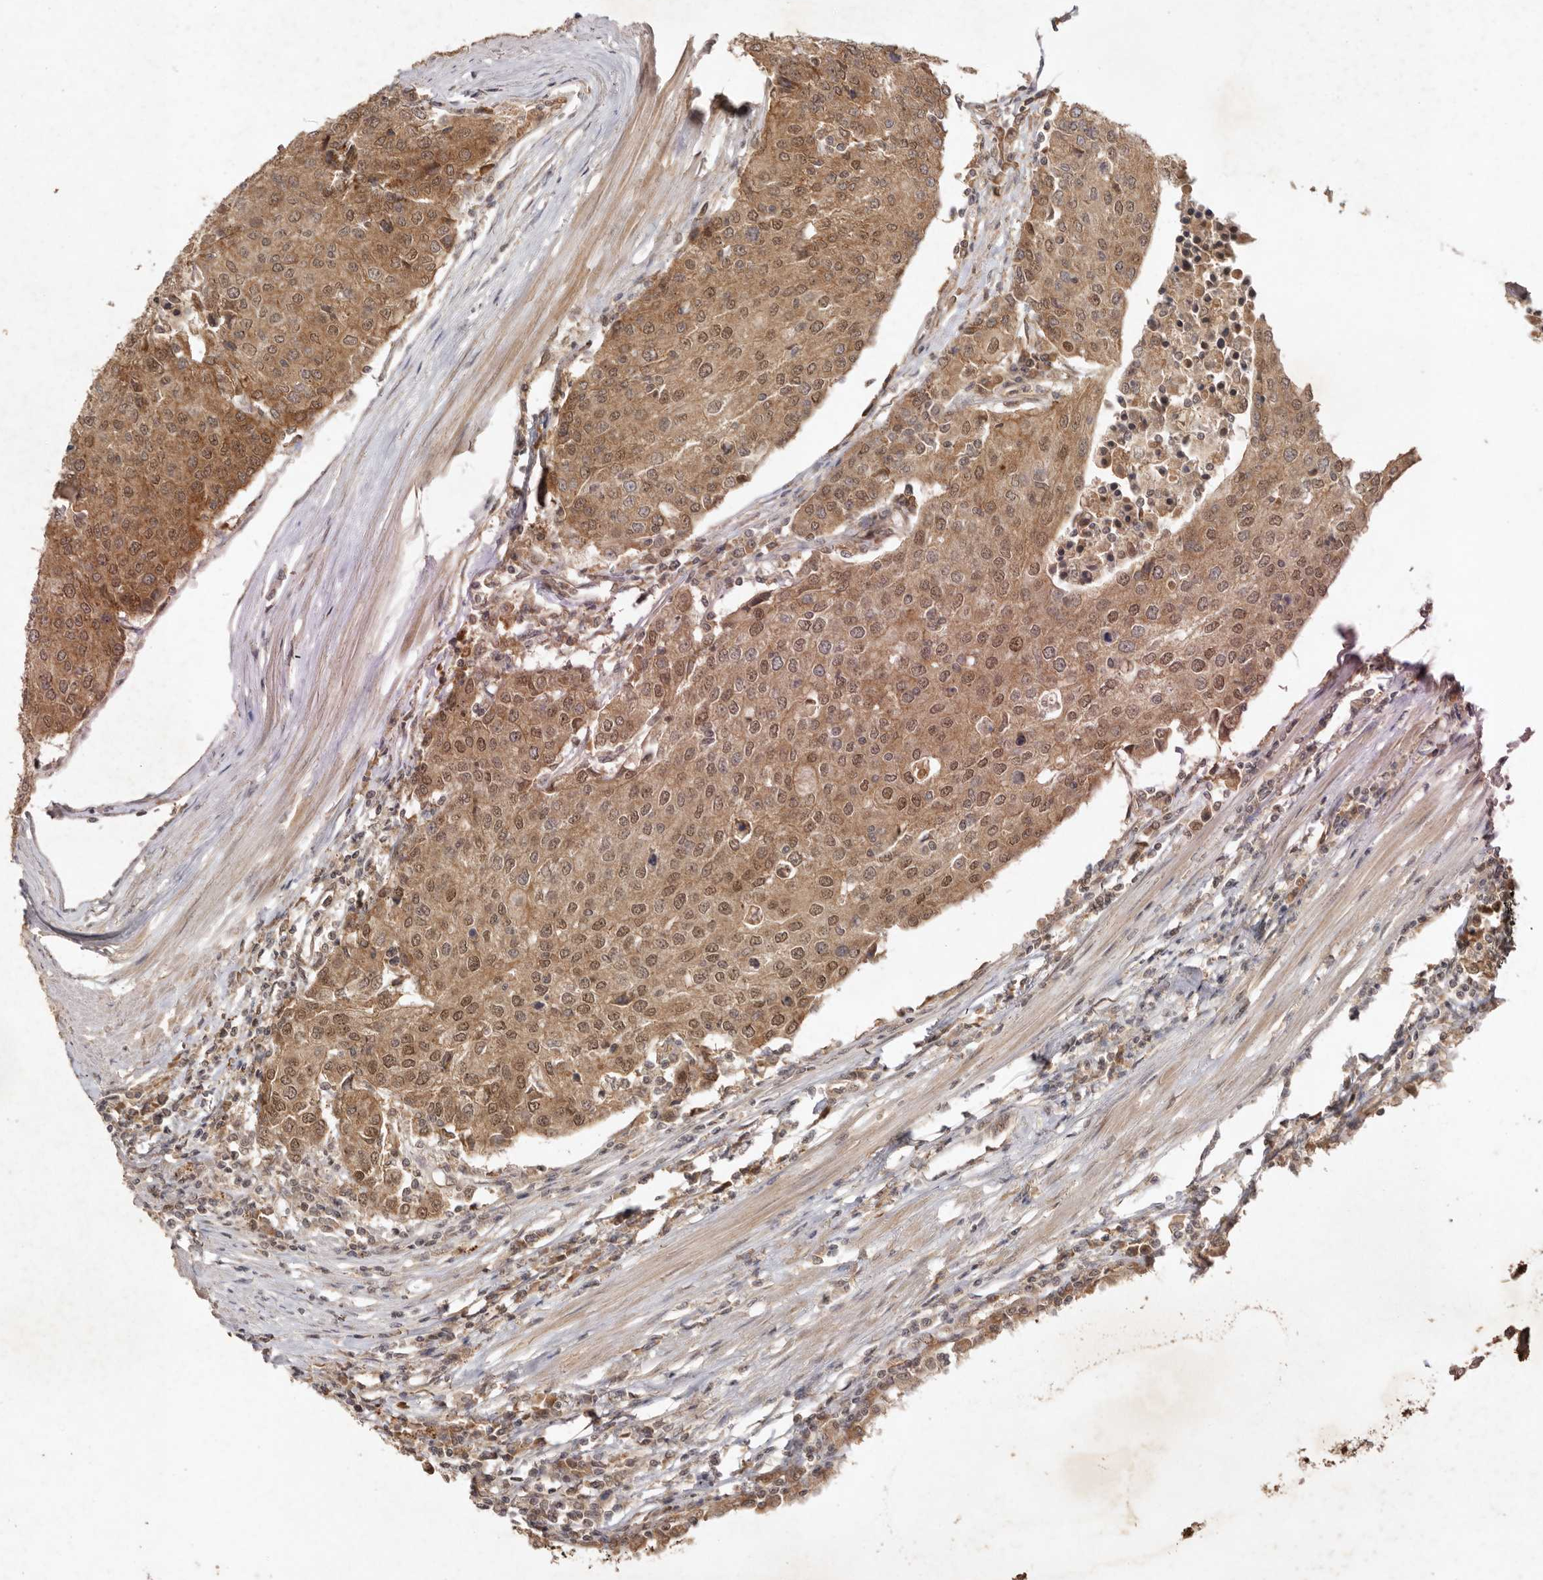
{"staining": {"intensity": "moderate", "quantity": ">75%", "location": "cytoplasmic/membranous,nuclear"}, "tissue": "urothelial cancer", "cell_type": "Tumor cells", "image_type": "cancer", "snomed": [{"axis": "morphology", "description": "Urothelial carcinoma, High grade"}, {"axis": "topography", "description": "Urinary bladder"}], "caption": "DAB (3,3'-diaminobenzidine) immunohistochemical staining of high-grade urothelial carcinoma demonstrates moderate cytoplasmic/membranous and nuclear protein staining in approximately >75% of tumor cells.", "gene": "TARS2", "patient": {"sex": "female", "age": 85}}